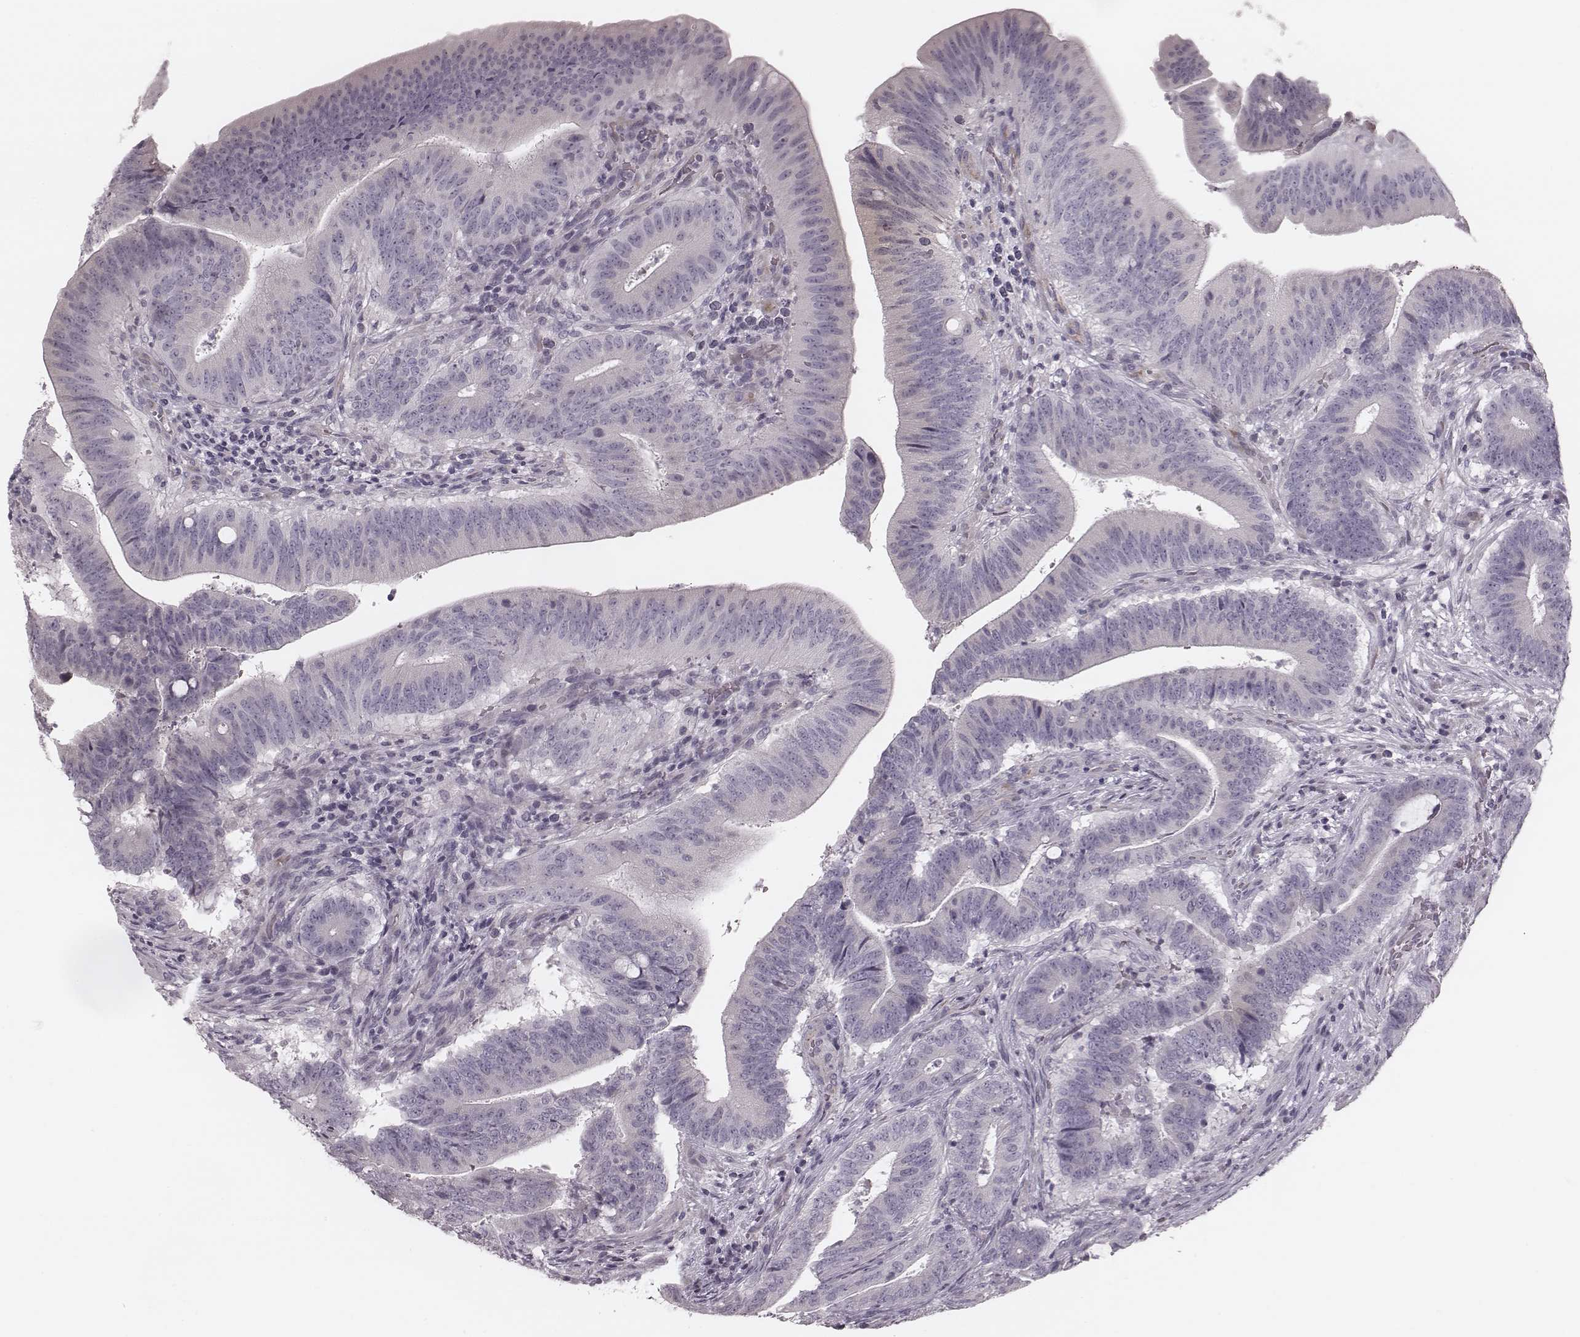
{"staining": {"intensity": "negative", "quantity": "none", "location": "none"}, "tissue": "colorectal cancer", "cell_type": "Tumor cells", "image_type": "cancer", "snomed": [{"axis": "morphology", "description": "Adenocarcinoma, NOS"}, {"axis": "topography", "description": "Colon"}], "caption": "Immunohistochemical staining of colorectal cancer (adenocarcinoma) displays no significant expression in tumor cells.", "gene": "SPA17", "patient": {"sex": "female", "age": 43}}